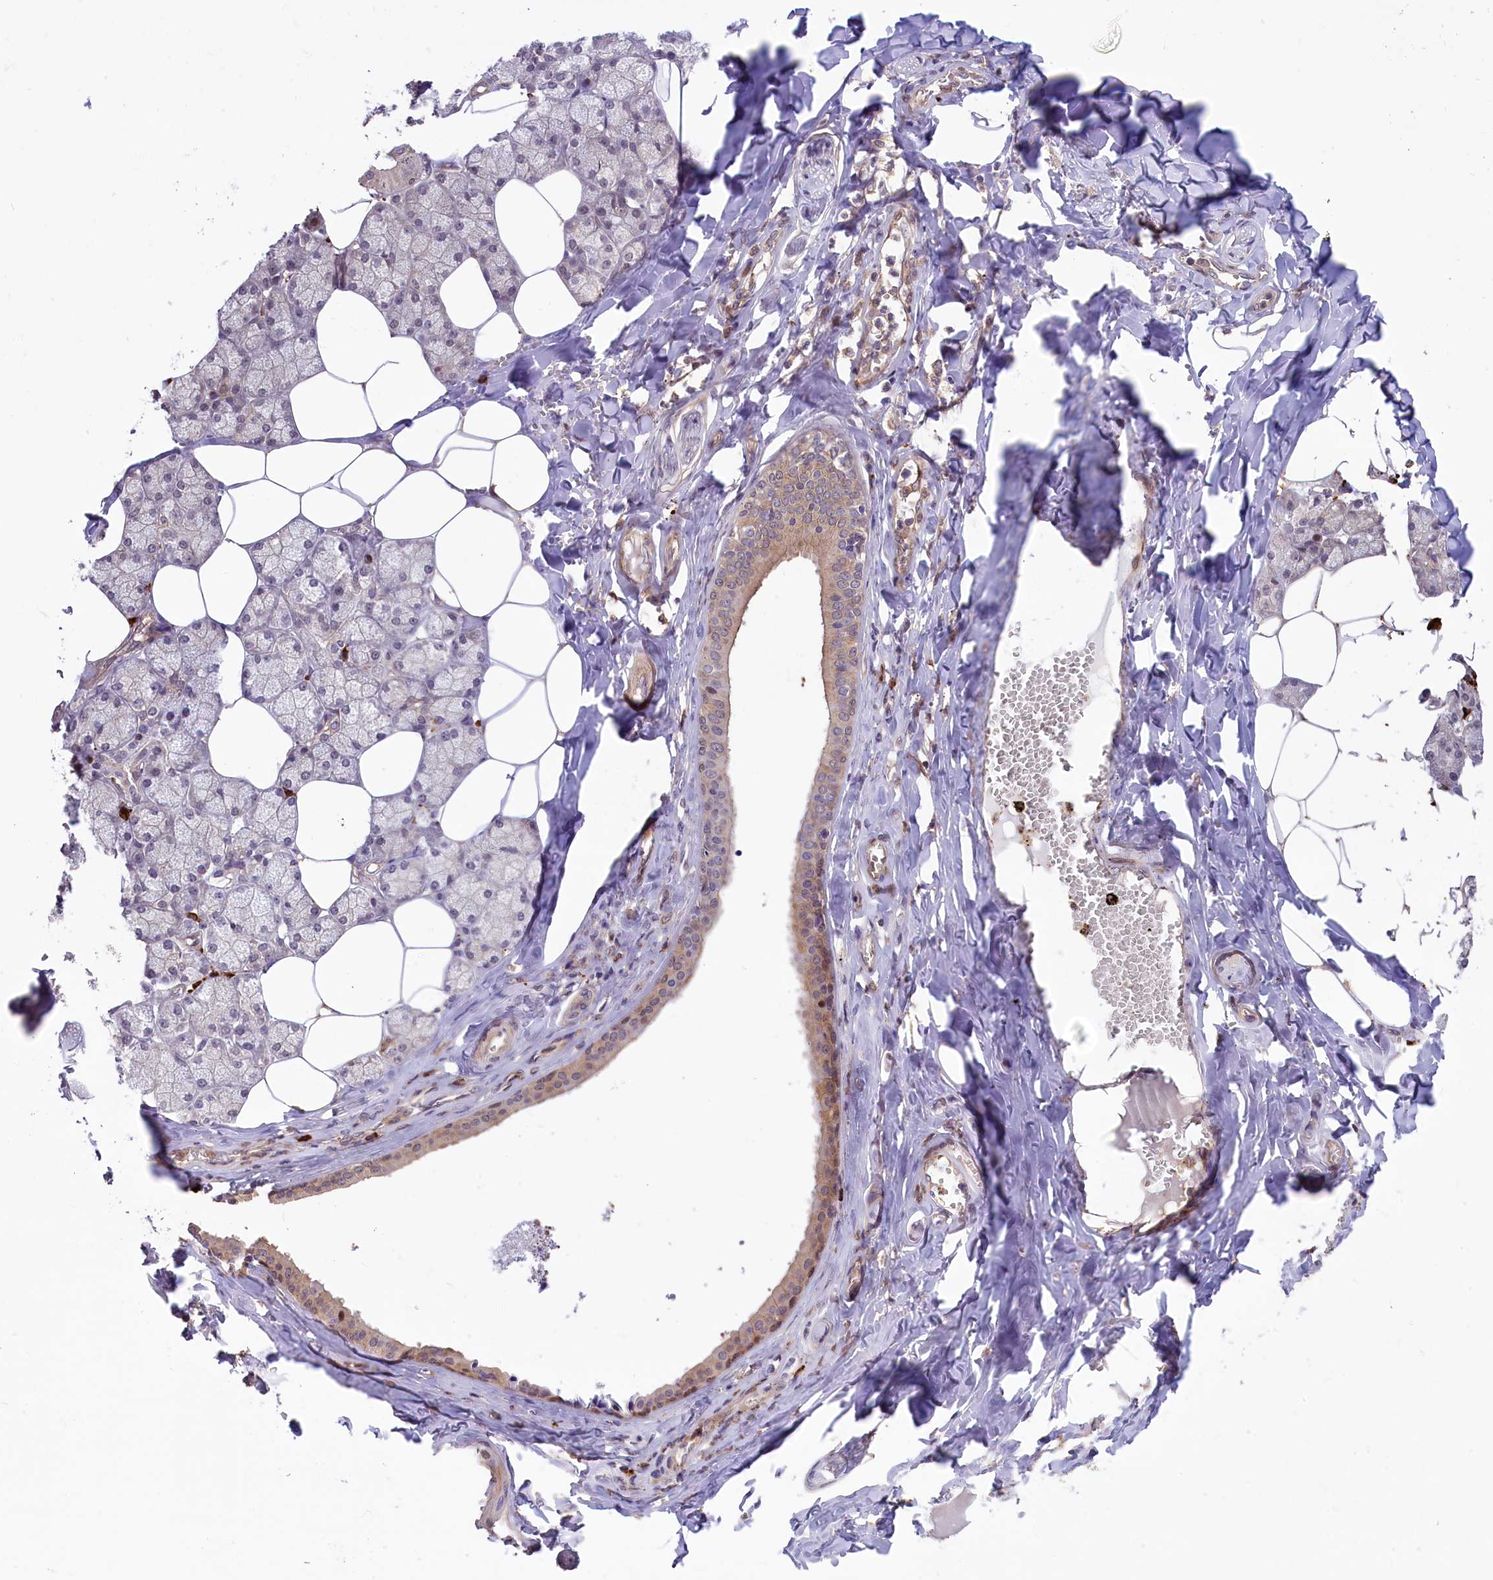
{"staining": {"intensity": "moderate", "quantity": "<25%", "location": "cytoplasmic/membranous,nuclear"}, "tissue": "salivary gland", "cell_type": "Glandular cells", "image_type": "normal", "snomed": [{"axis": "morphology", "description": "Normal tissue, NOS"}, {"axis": "topography", "description": "Salivary gland"}], "caption": "Protein positivity by immunohistochemistry (IHC) displays moderate cytoplasmic/membranous,nuclear staining in about <25% of glandular cells in benign salivary gland. (IHC, brightfield microscopy, high magnification).", "gene": "RIC8A", "patient": {"sex": "male", "age": 62}}